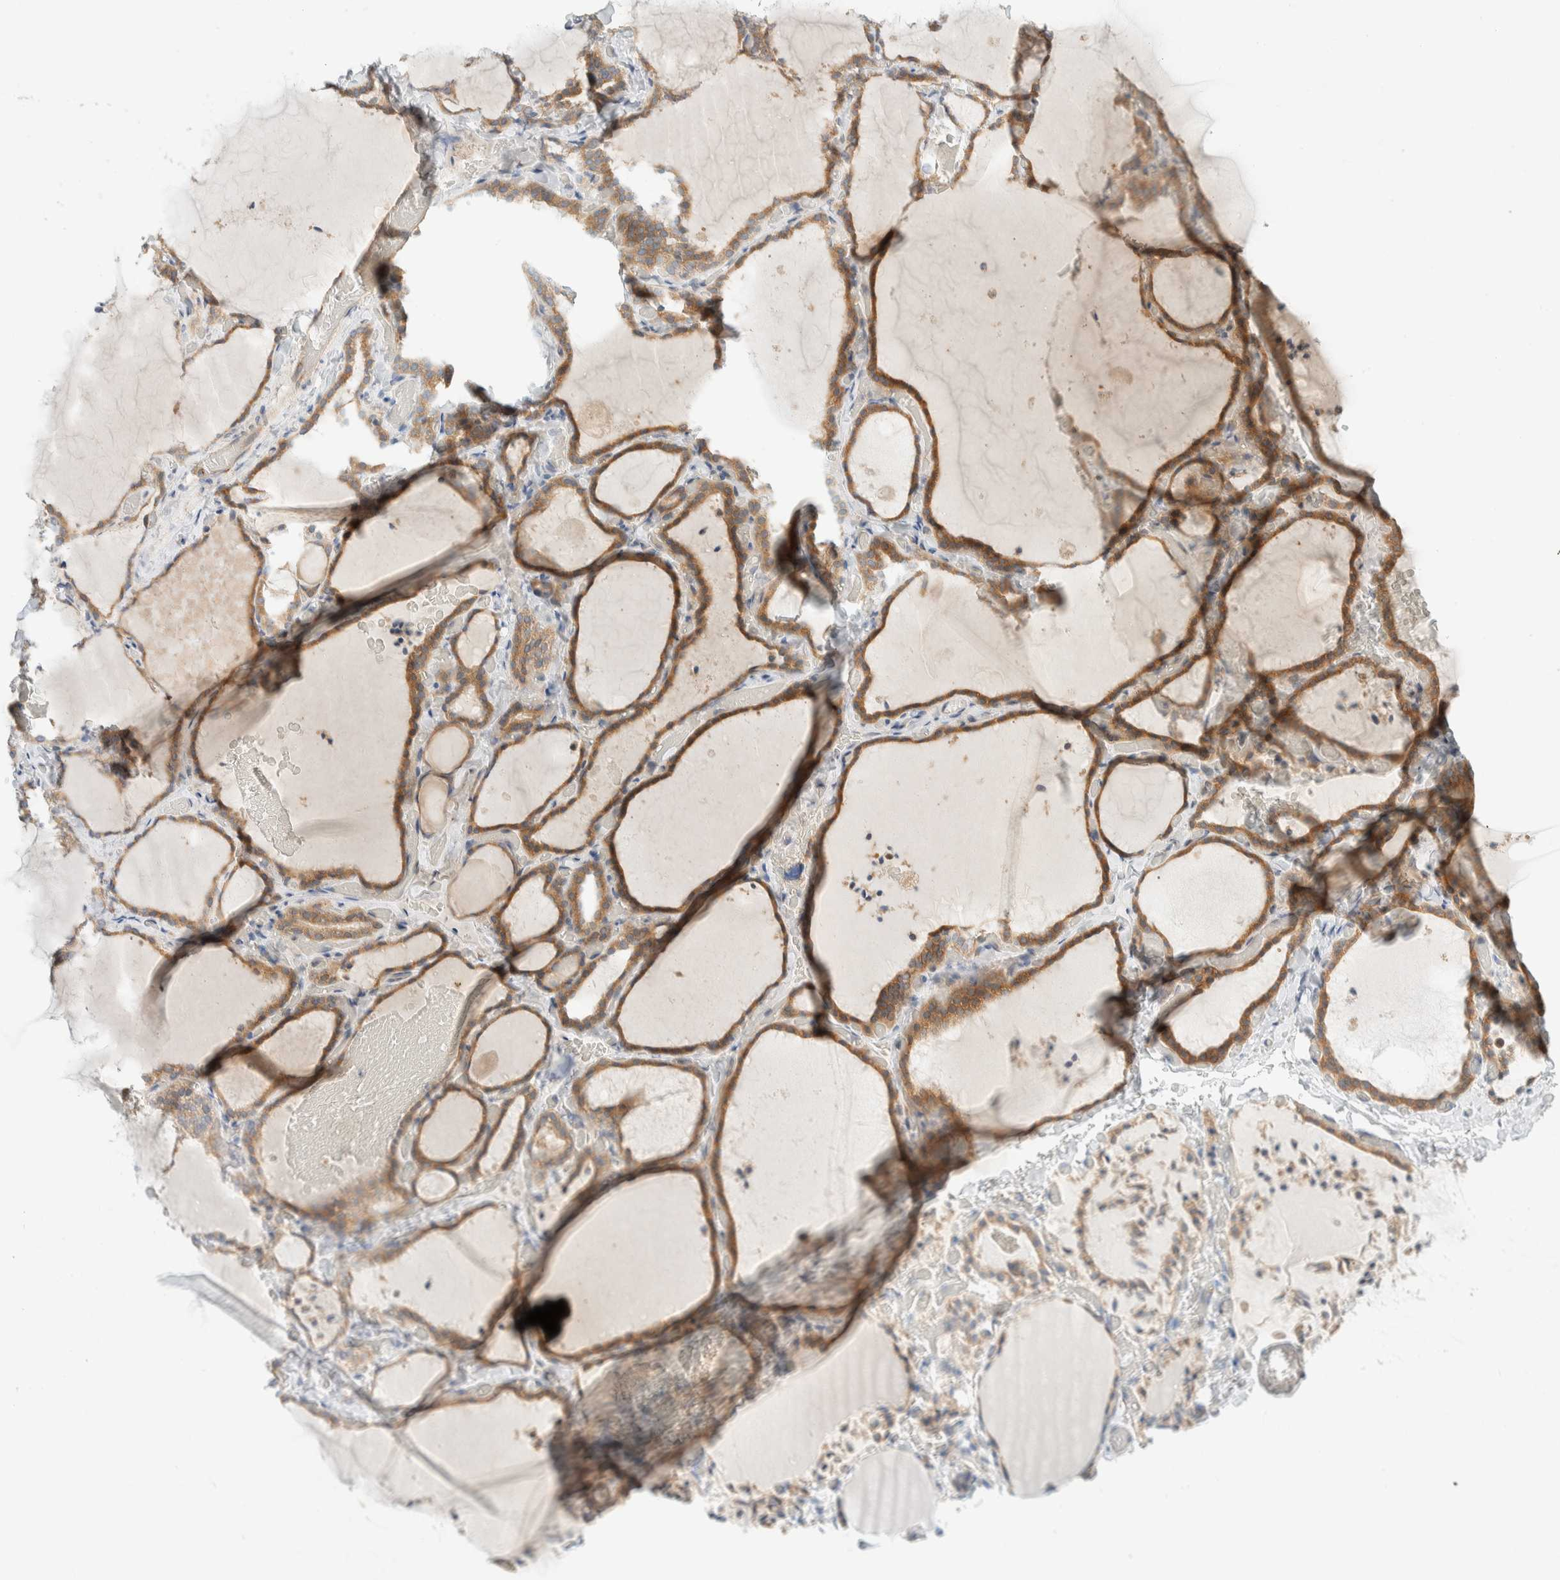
{"staining": {"intensity": "moderate", "quantity": ">75%", "location": "cytoplasmic/membranous"}, "tissue": "thyroid gland", "cell_type": "Glandular cells", "image_type": "normal", "snomed": [{"axis": "morphology", "description": "Normal tissue, NOS"}, {"axis": "topography", "description": "Thyroid gland"}], "caption": "Immunohistochemical staining of normal thyroid gland exhibits medium levels of moderate cytoplasmic/membranous expression in about >75% of glandular cells.", "gene": "TMEM184B", "patient": {"sex": "female", "age": 22}}